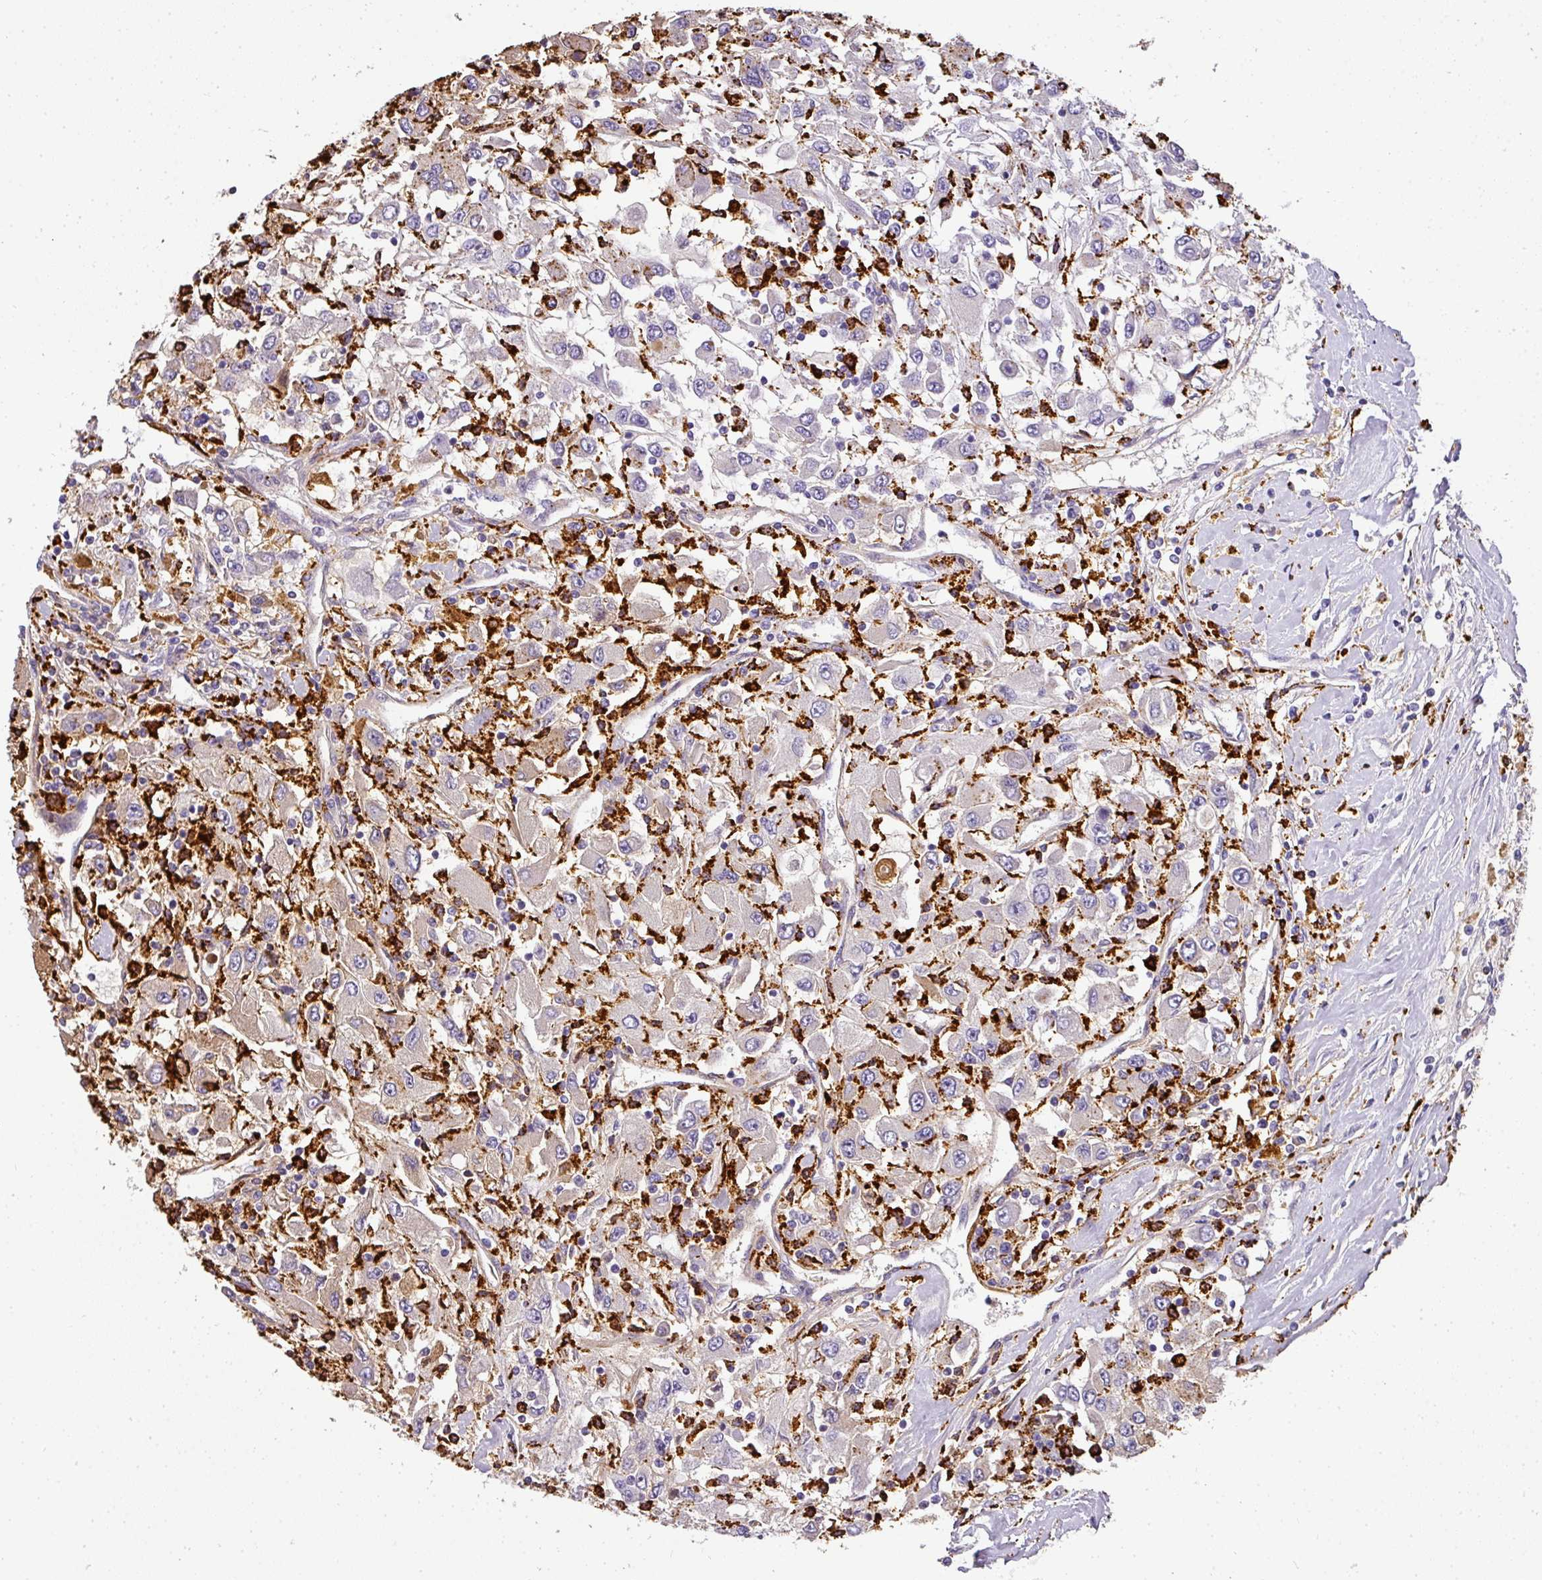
{"staining": {"intensity": "weak", "quantity": "<25%", "location": "cytoplasmic/membranous"}, "tissue": "renal cancer", "cell_type": "Tumor cells", "image_type": "cancer", "snomed": [{"axis": "morphology", "description": "Adenocarcinoma, NOS"}, {"axis": "topography", "description": "Kidney"}], "caption": "There is no significant expression in tumor cells of renal cancer (adenocarcinoma). The staining is performed using DAB brown chromogen with nuclei counter-stained in using hematoxylin.", "gene": "MMACHC", "patient": {"sex": "female", "age": 67}}